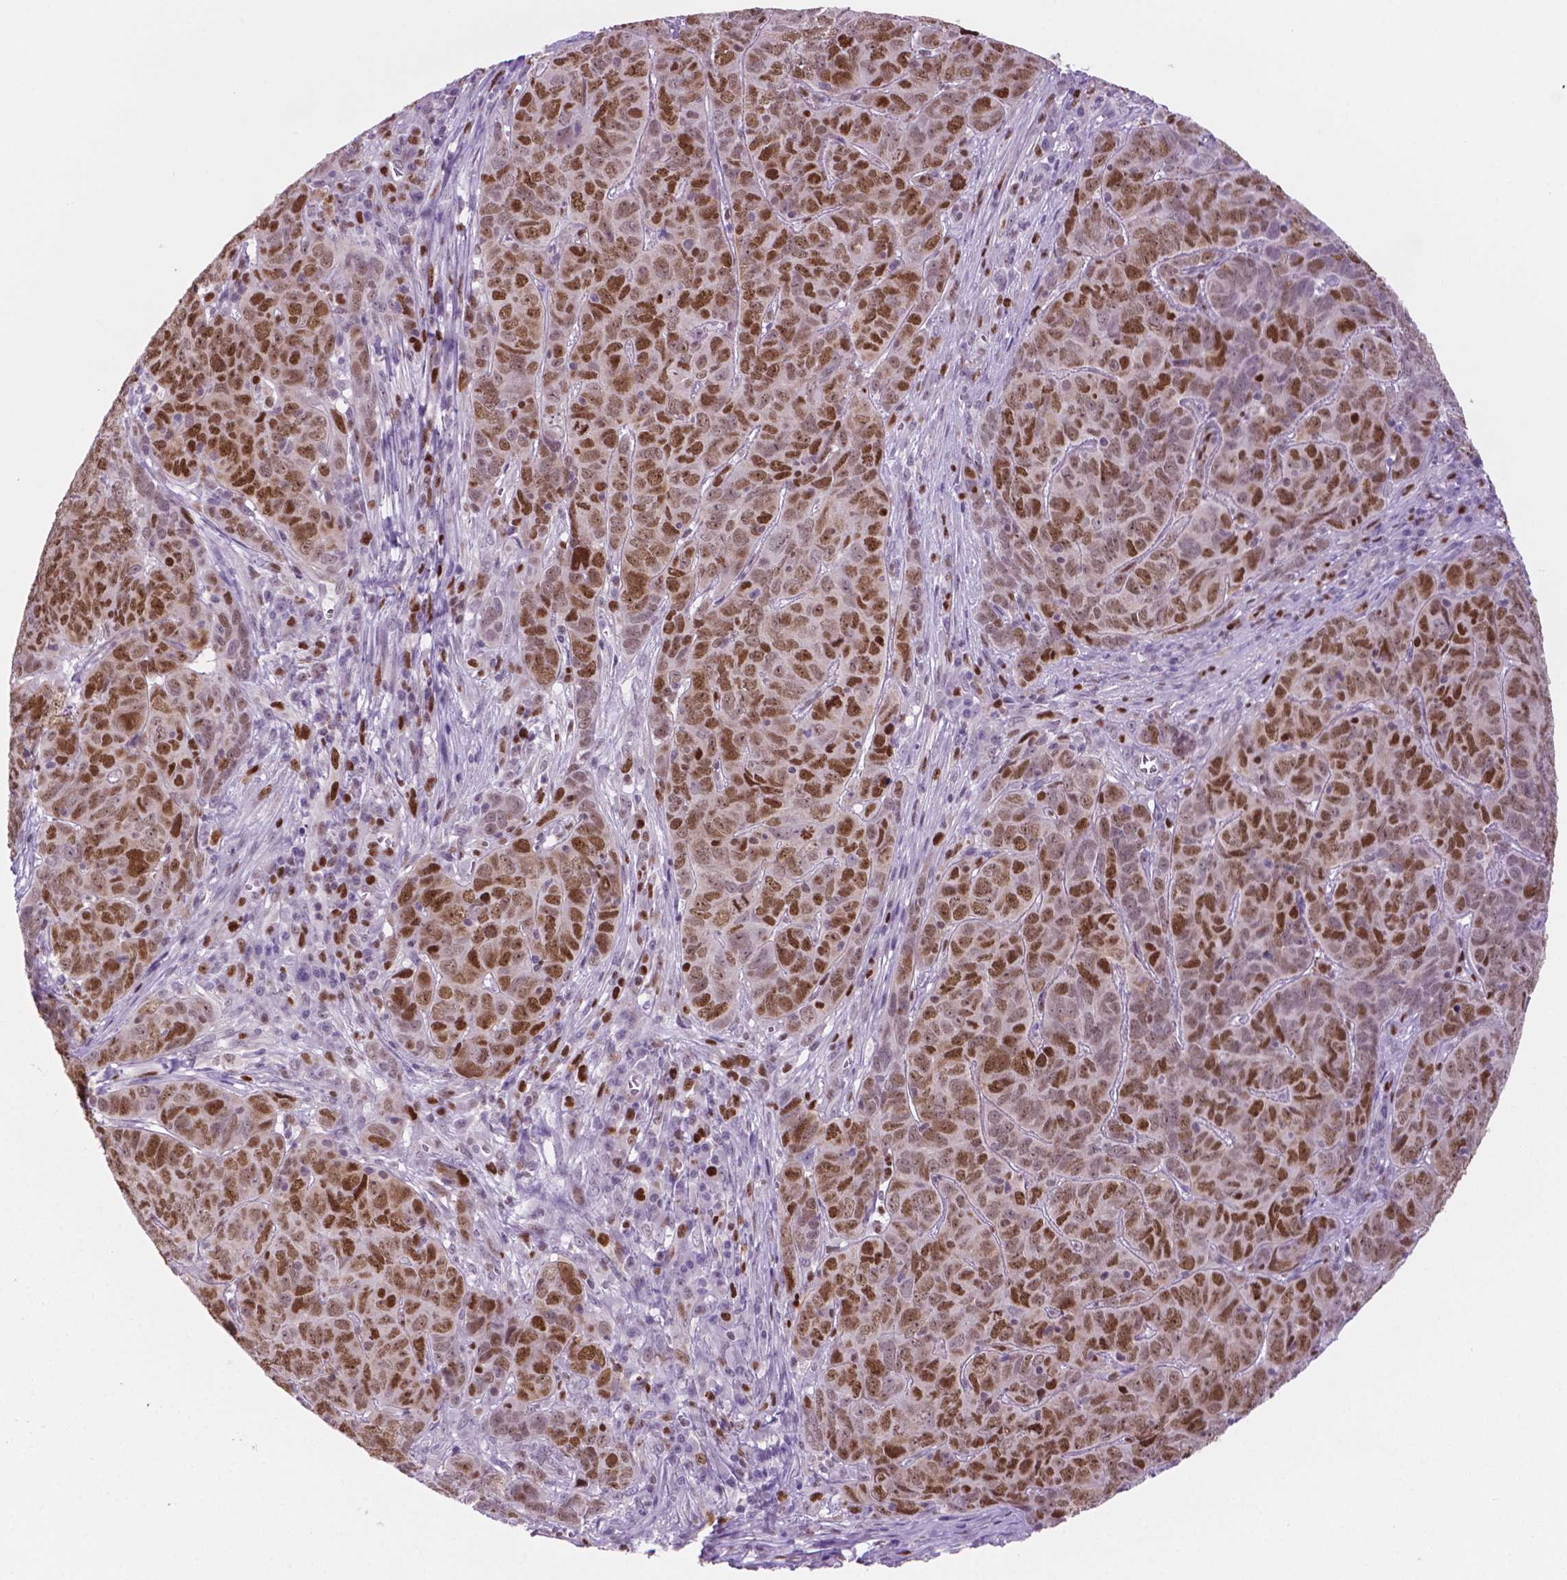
{"staining": {"intensity": "moderate", "quantity": ">75%", "location": "nuclear"}, "tissue": "skin cancer", "cell_type": "Tumor cells", "image_type": "cancer", "snomed": [{"axis": "morphology", "description": "Squamous cell carcinoma, NOS"}, {"axis": "topography", "description": "Skin"}, {"axis": "topography", "description": "Anal"}], "caption": "A micrograph of human skin cancer (squamous cell carcinoma) stained for a protein displays moderate nuclear brown staining in tumor cells.", "gene": "NCAPH2", "patient": {"sex": "female", "age": 51}}